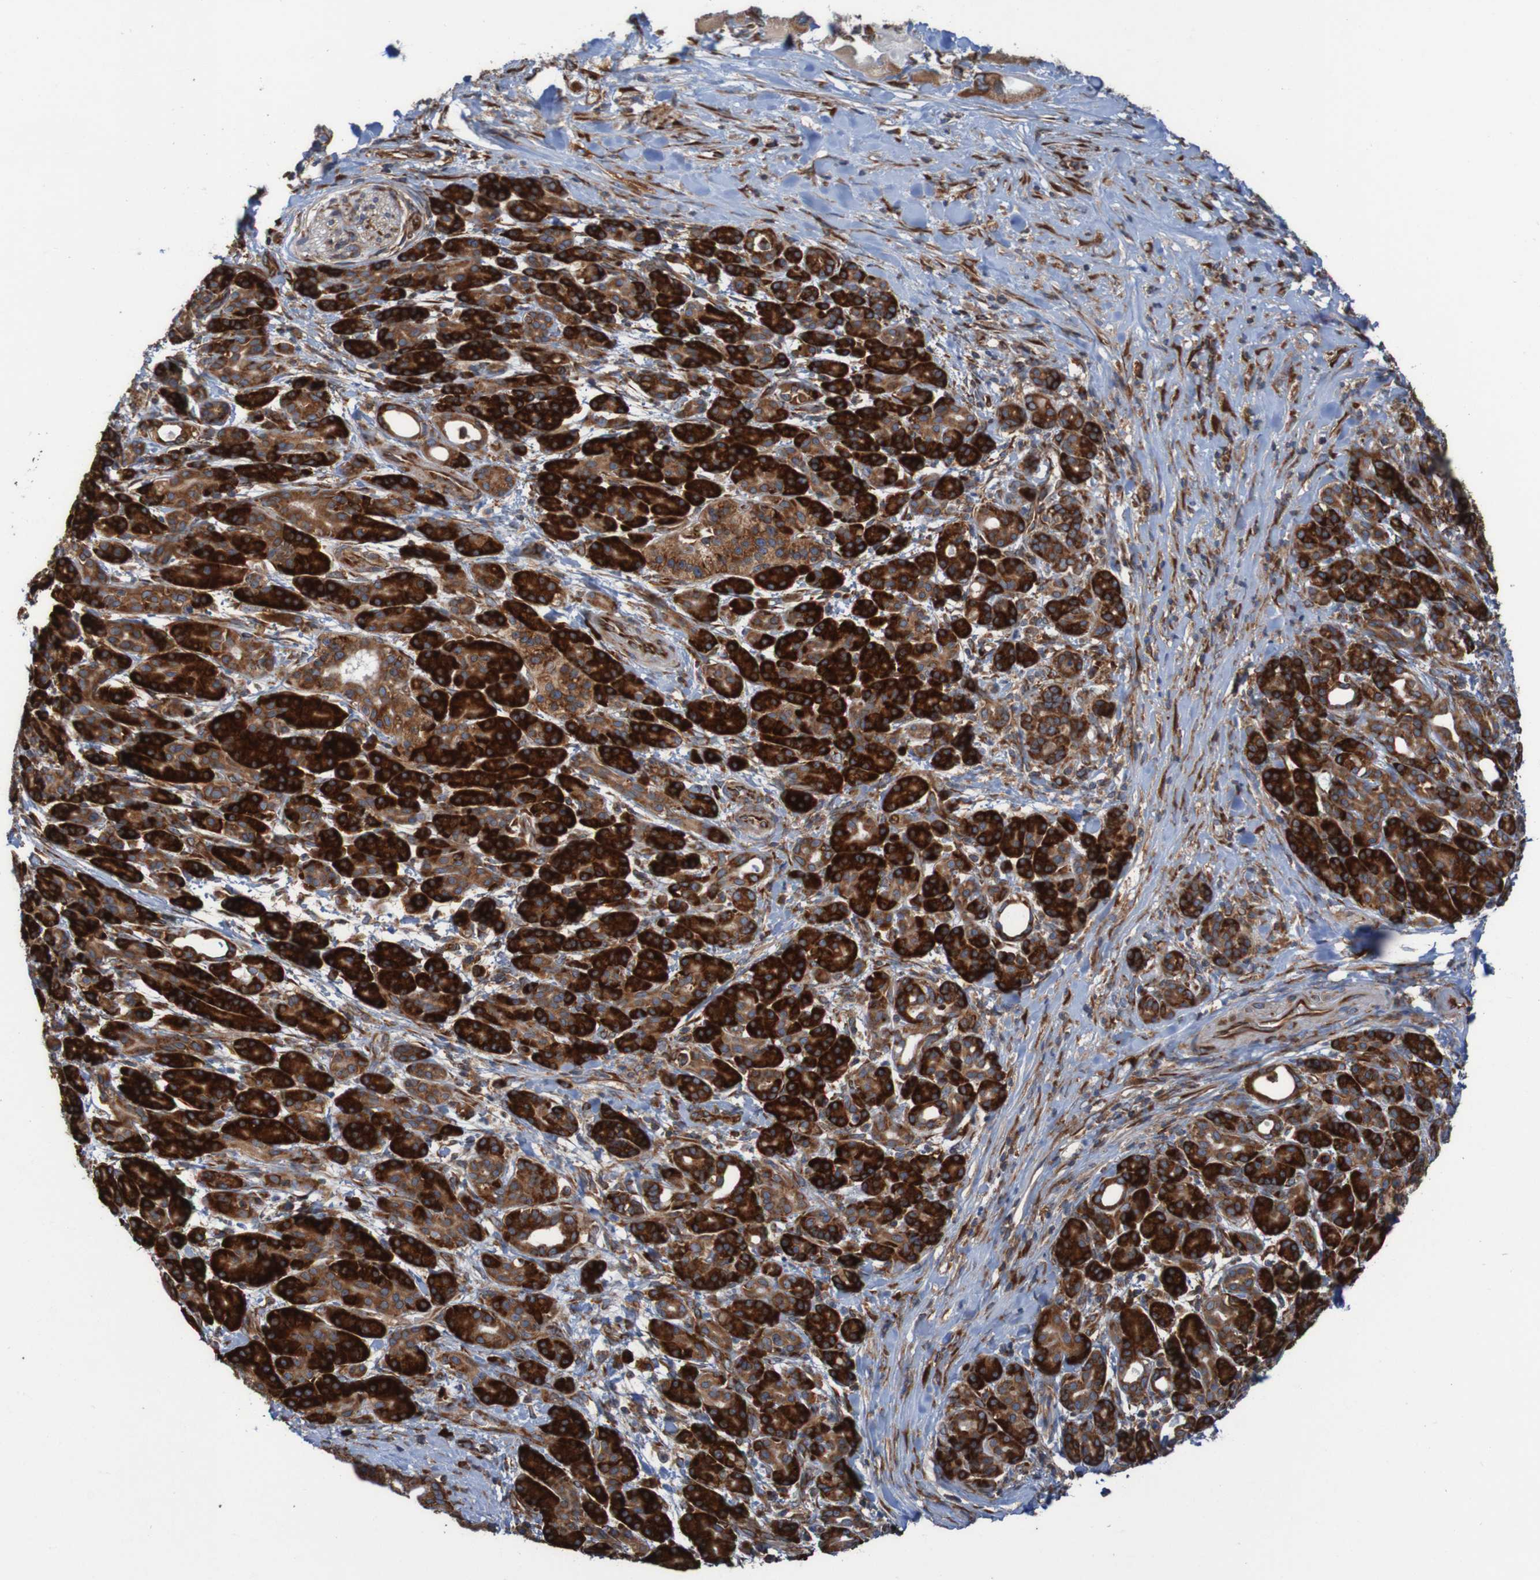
{"staining": {"intensity": "strong", "quantity": ">75%", "location": "cytoplasmic/membranous"}, "tissue": "pancreatic cancer", "cell_type": "Tumor cells", "image_type": "cancer", "snomed": [{"axis": "morphology", "description": "Adenocarcinoma, NOS"}, {"axis": "topography", "description": "Pancreas"}], "caption": "A brown stain shows strong cytoplasmic/membranous expression of a protein in pancreatic cancer tumor cells.", "gene": "RPL10", "patient": {"sex": "female", "age": 77}}